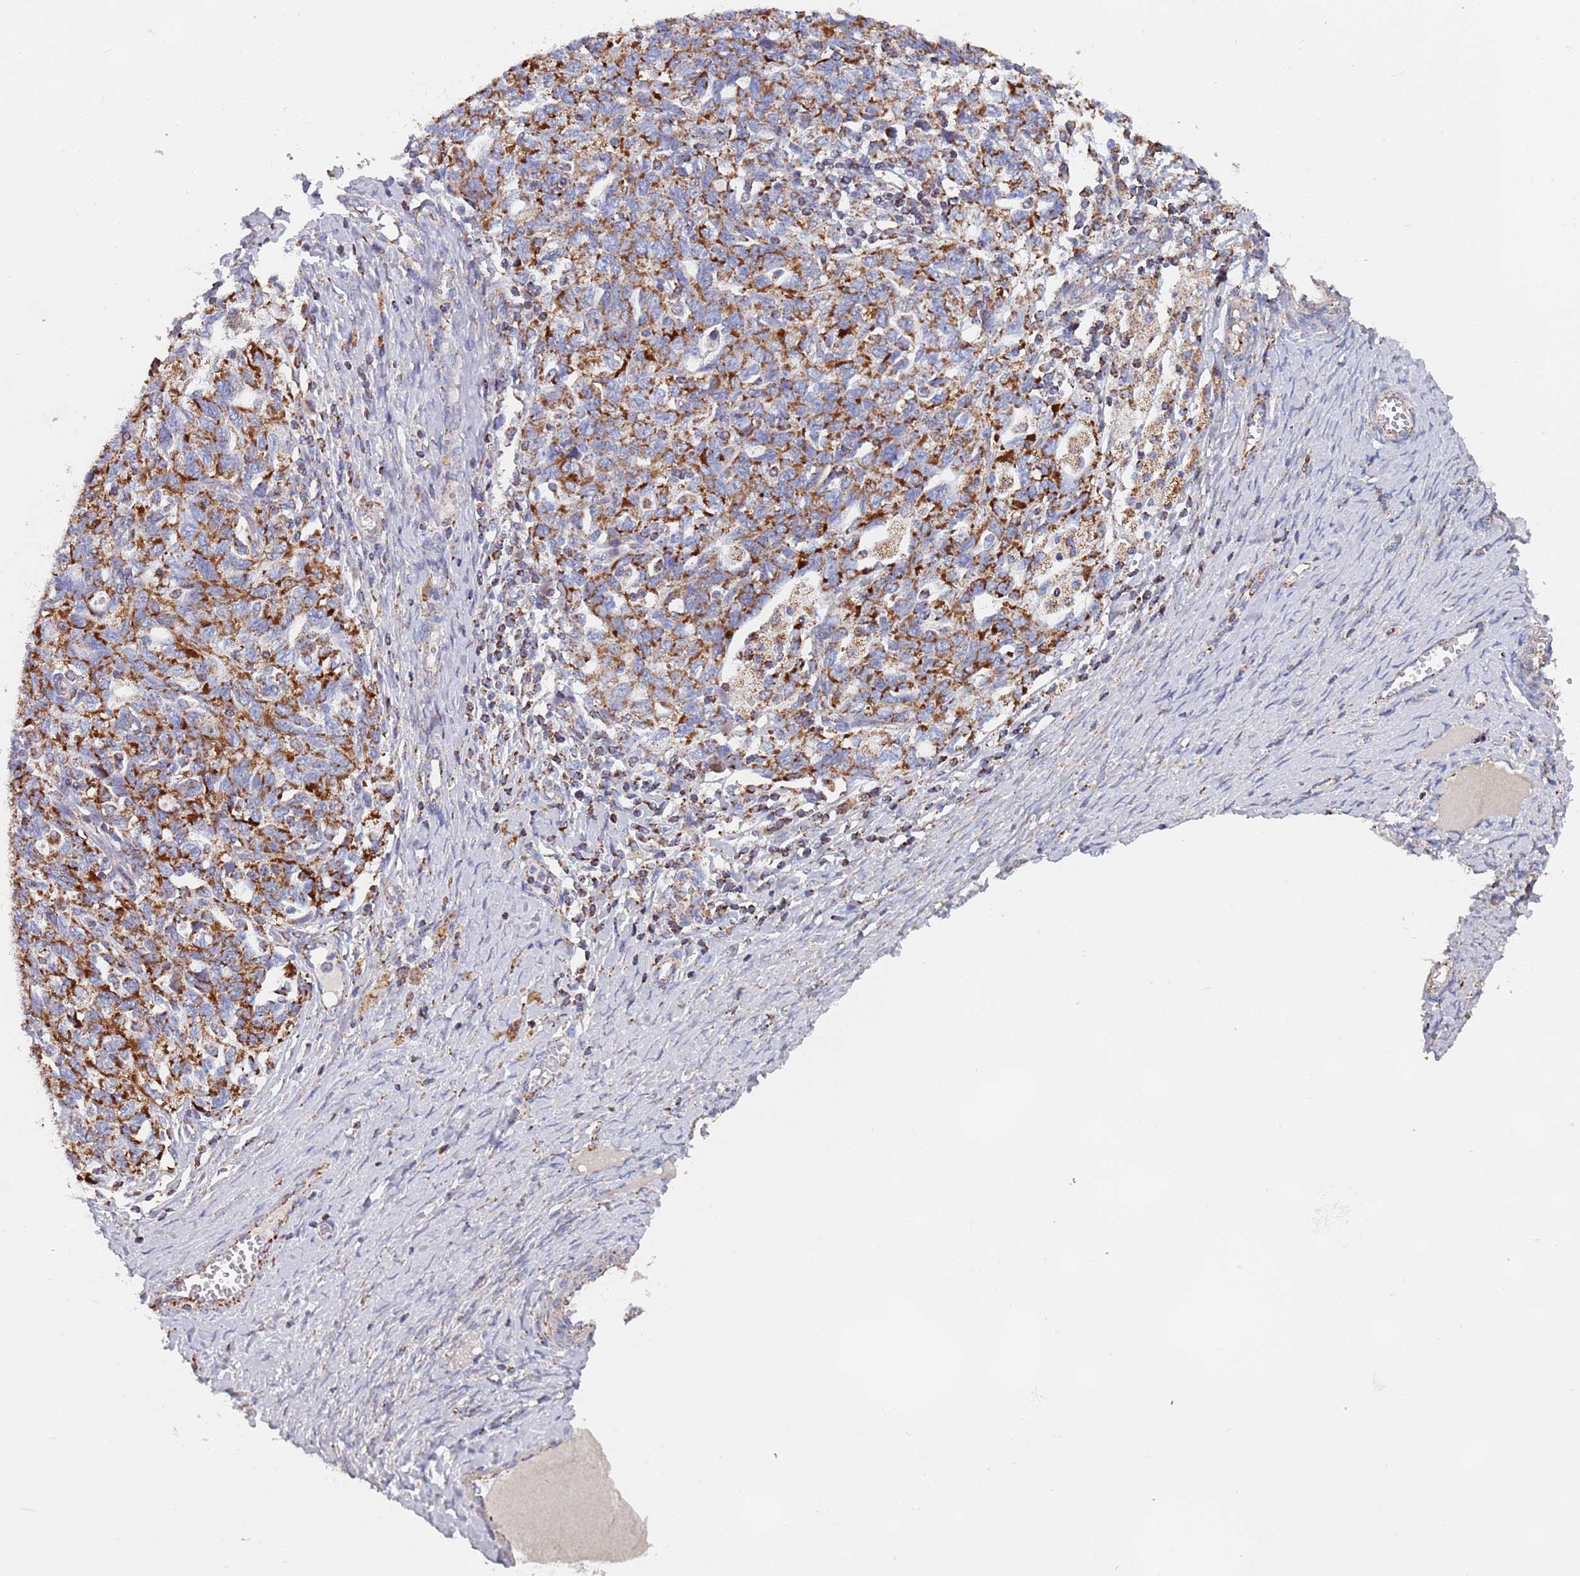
{"staining": {"intensity": "strong", "quantity": ">75%", "location": "cytoplasmic/membranous"}, "tissue": "ovarian cancer", "cell_type": "Tumor cells", "image_type": "cancer", "snomed": [{"axis": "morphology", "description": "Carcinoma, NOS"}, {"axis": "morphology", "description": "Cystadenocarcinoma, serous, NOS"}, {"axis": "topography", "description": "Ovary"}], "caption": "DAB (3,3'-diaminobenzidine) immunohistochemical staining of serous cystadenocarcinoma (ovarian) shows strong cytoplasmic/membranous protein positivity in approximately >75% of tumor cells.", "gene": "PGP", "patient": {"sex": "female", "age": 69}}